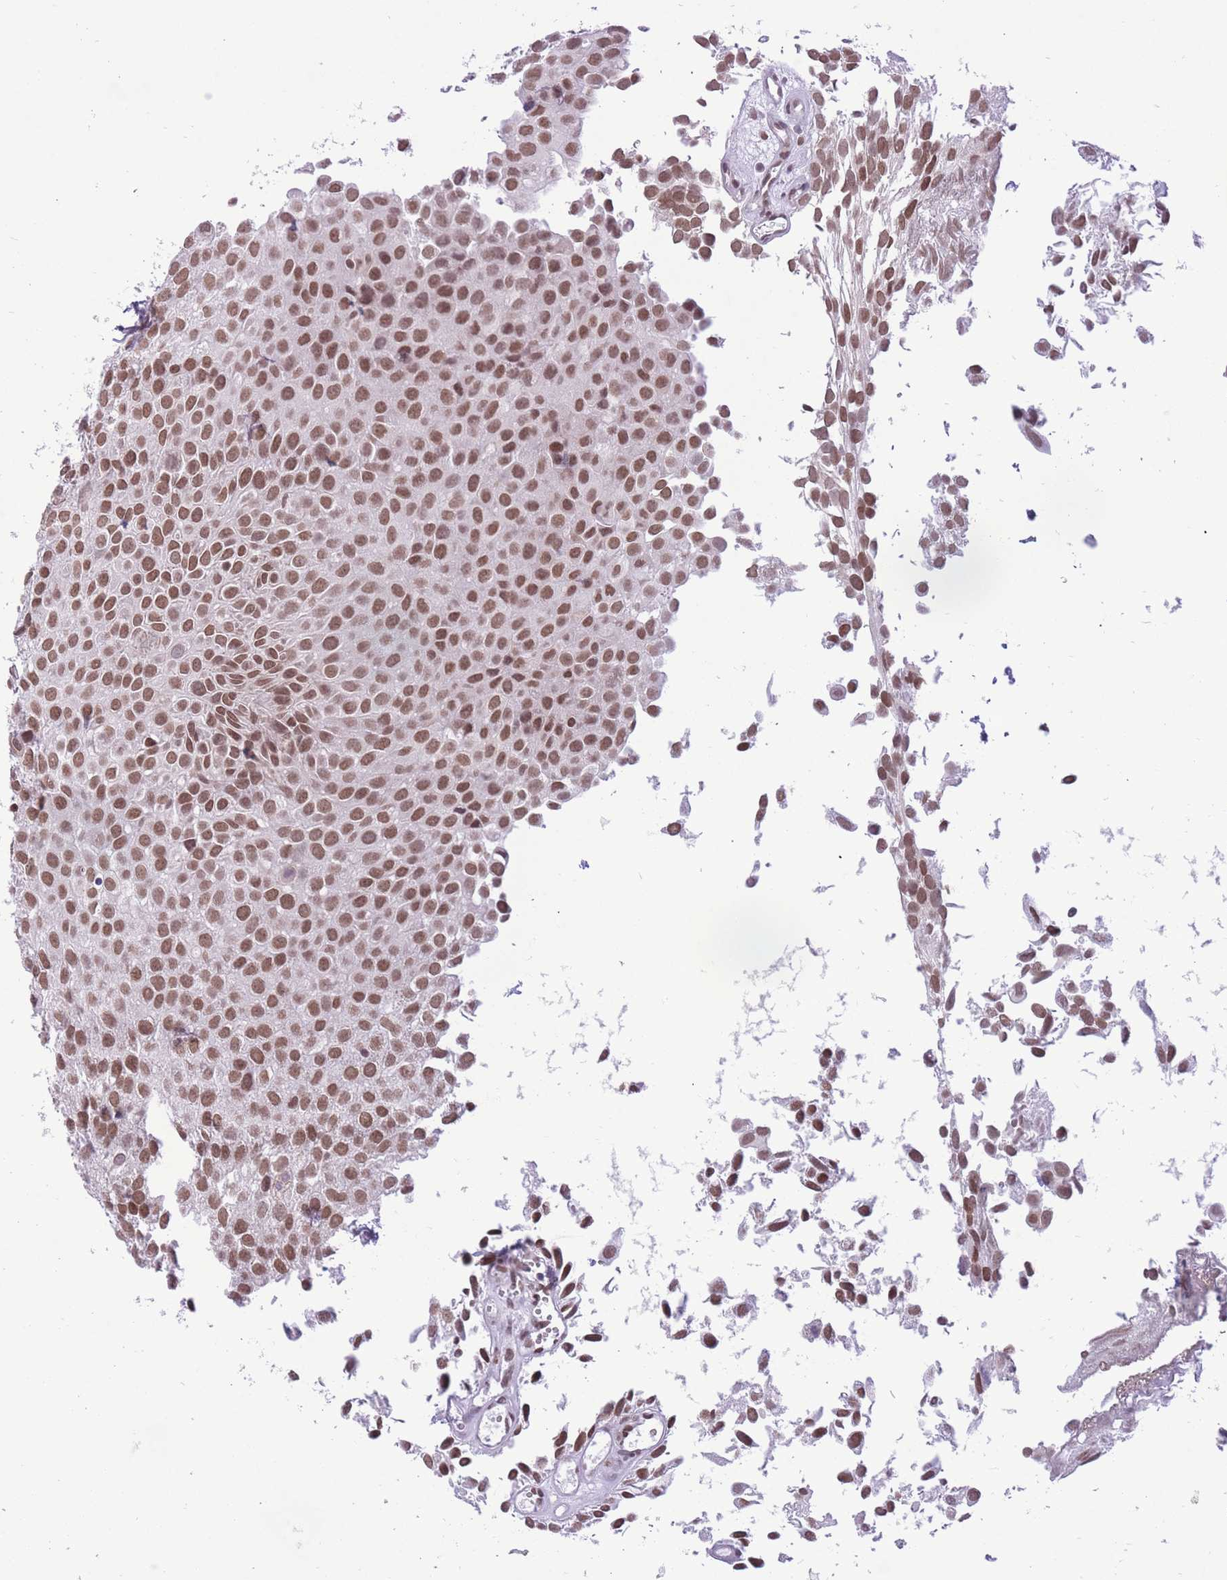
{"staining": {"intensity": "moderate", "quantity": ">75%", "location": "nuclear"}, "tissue": "urothelial cancer", "cell_type": "Tumor cells", "image_type": "cancer", "snomed": [{"axis": "morphology", "description": "Urothelial carcinoma, Low grade"}, {"axis": "topography", "description": "Urinary bladder"}], "caption": "Urothelial cancer stained for a protein (brown) reveals moderate nuclear positive expression in approximately >75% of tumor cells.", "gene": "ZBED5", "patient": {"sex": "male", "age": 88}}